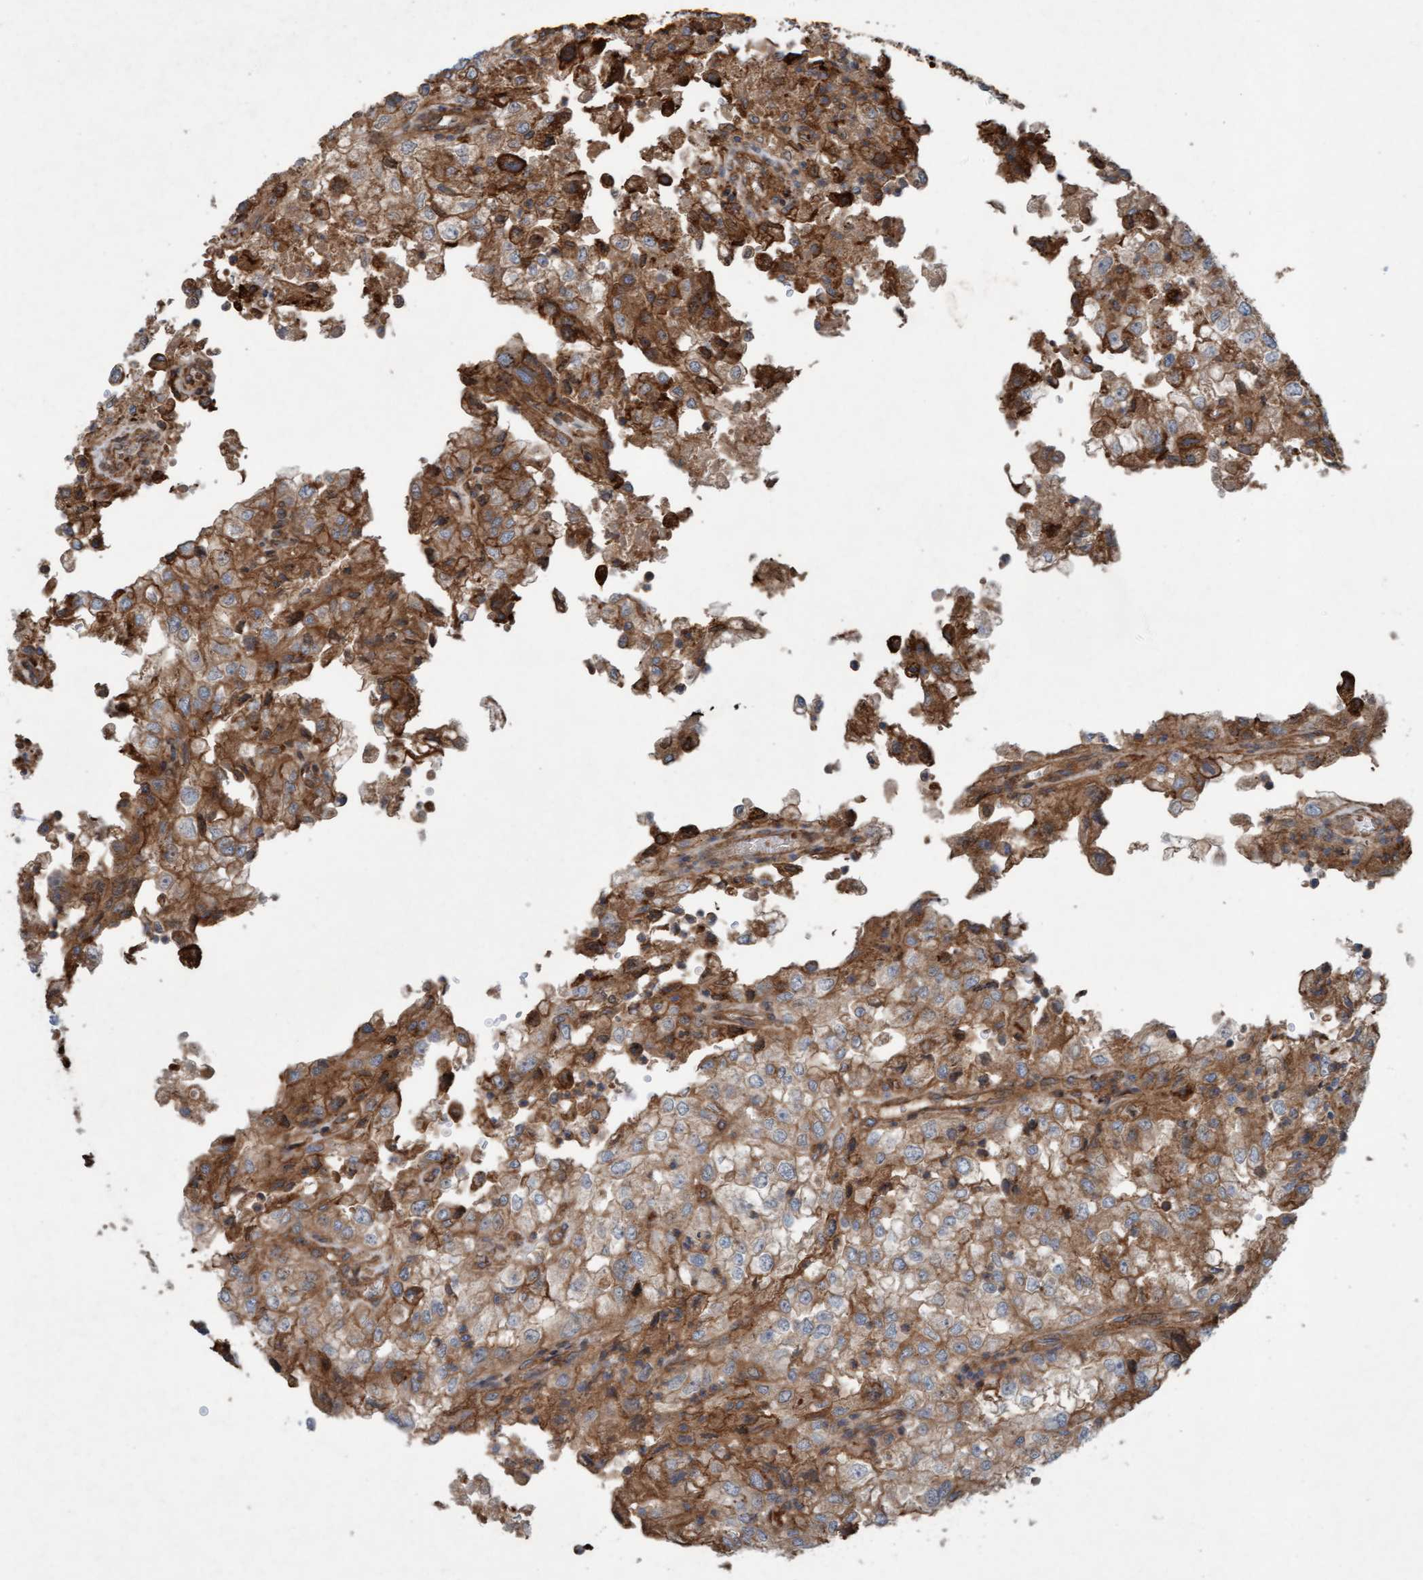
{"staining": {"intensity": "moderate", "quantity": ">75%", "location": "cytoplasmic/membranous"}, "tissue": "renal cancer", "cell_type": "Tumor cells", "image_type": "cancer", "snomed": [{"axis": "morphology", "description": "Adenocarcinoma, NOS"}, {"axis": "topography", "description": "Kidney"}], "caption": "Protein analysis of renal cancer tissue shows moderate cytoplasmic/membranous positivity in approximately >75% of tumor cells. Nuclei are stained in blue.", "gene": "ERAL1", "patient": {"sex": "female", "age": 54}}